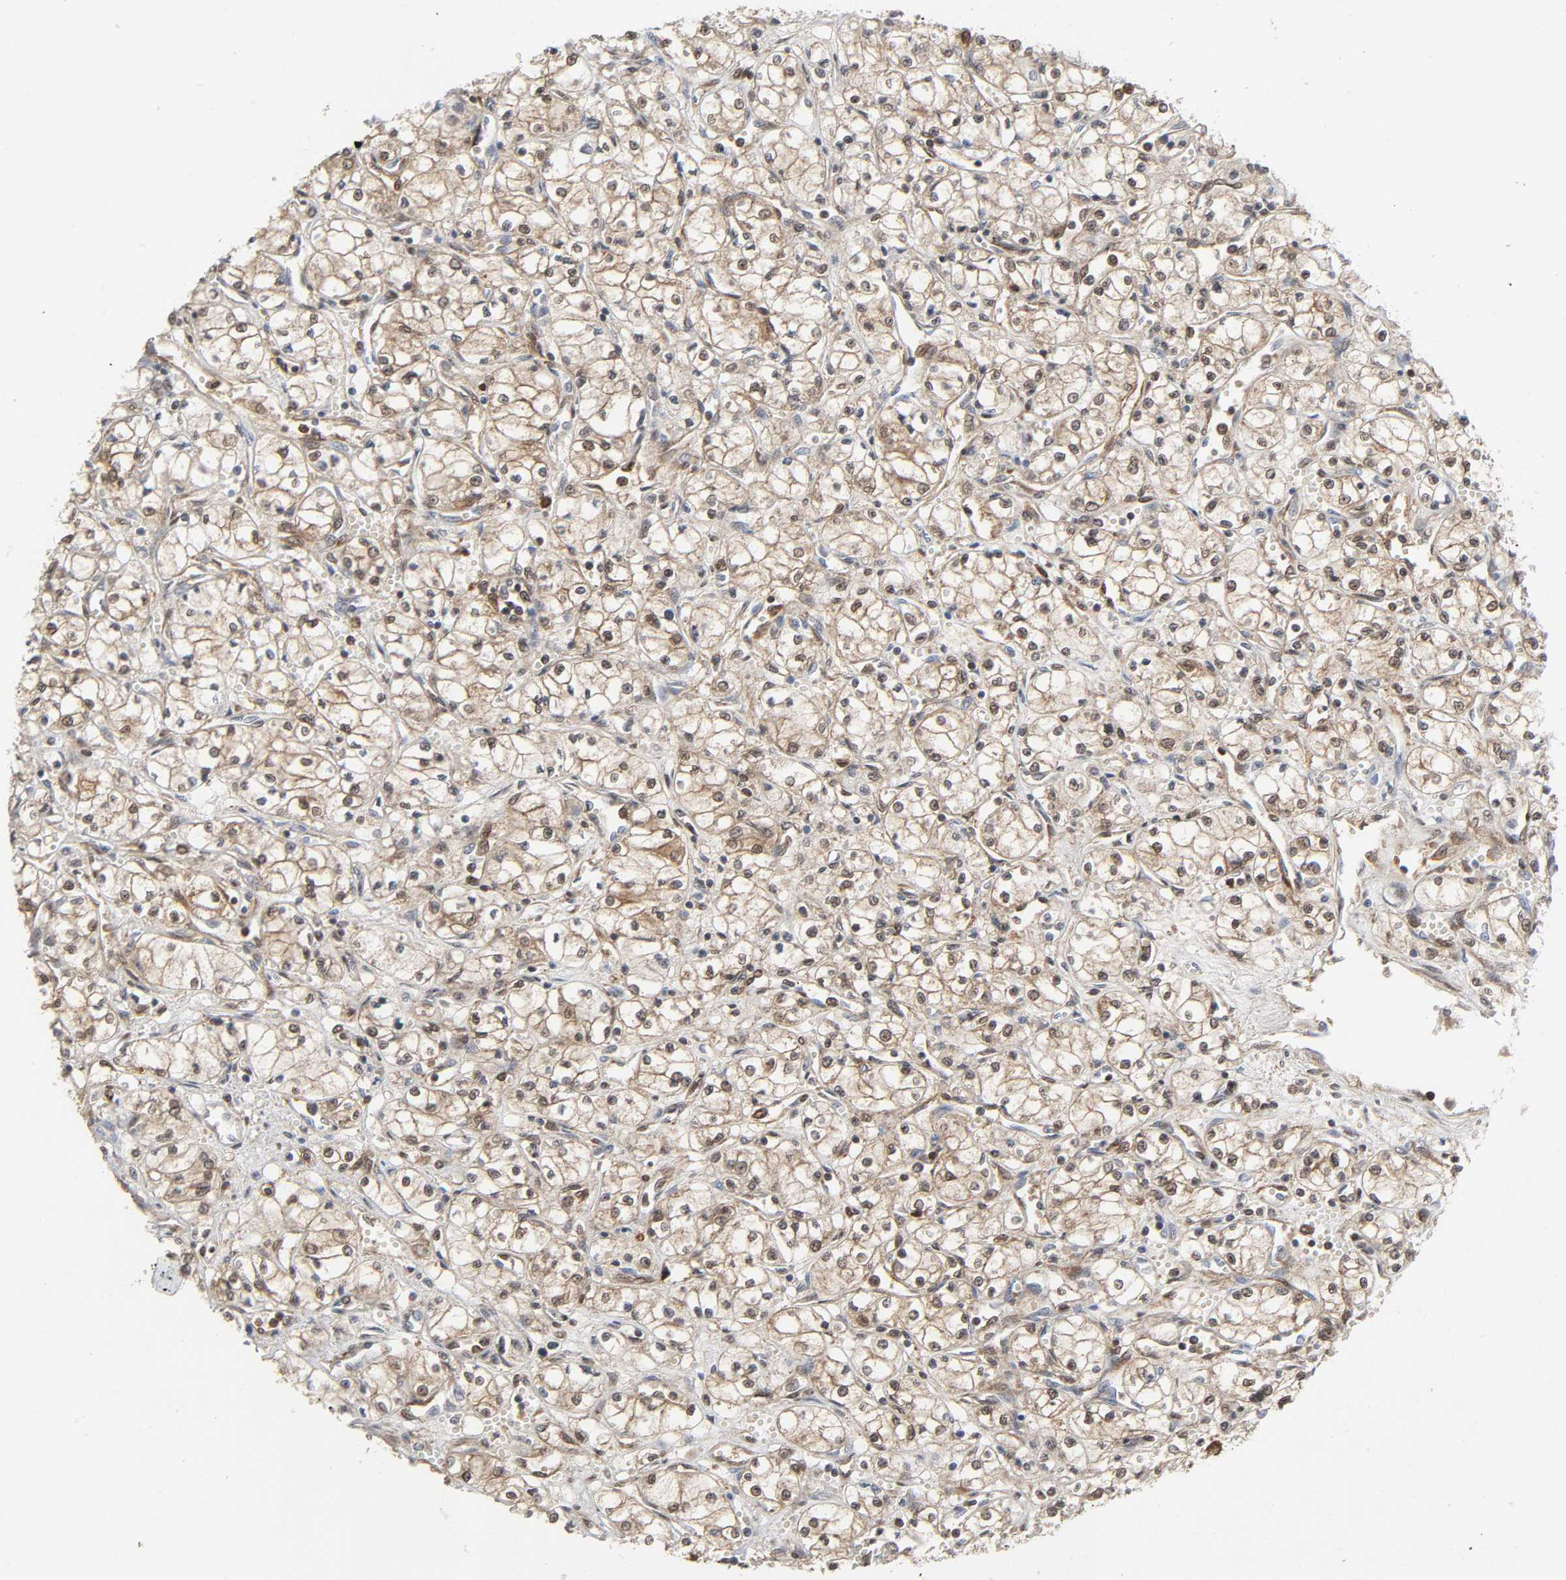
{"staining": {"intensity": "weak", "quantity": ">75%", "location": "cytoplasmic/membranous,nuclear"}, "tissue": "renal cancer", "cell_type": "Tumor cells", "image_type": "cancer", "snomed": [{"axis": "morphology", "description": "Normal tissue, NOS"}, {"axis": "morphology", "description": "Adenocarcinoma, NOS"}, {"axis": "topography", "description": "Kidney"}], "caption": "High-magnification brightfield microscopy of renal adenocarcinoma stained with DAB (brown) and counterstained with hematoxylin (blue). tumor cells exhibit weak cytoplasmic/membranous and nuclear staining is present in about>75% of cells. The staining is performed using DAB (3,3'-diaminobenzidine) brown chromogen to label protein expression. The nuclei are counter-stained blue using hematoxylin.", "gene": "GSK3A", "patient": {"sex": "male", "age": 59}}